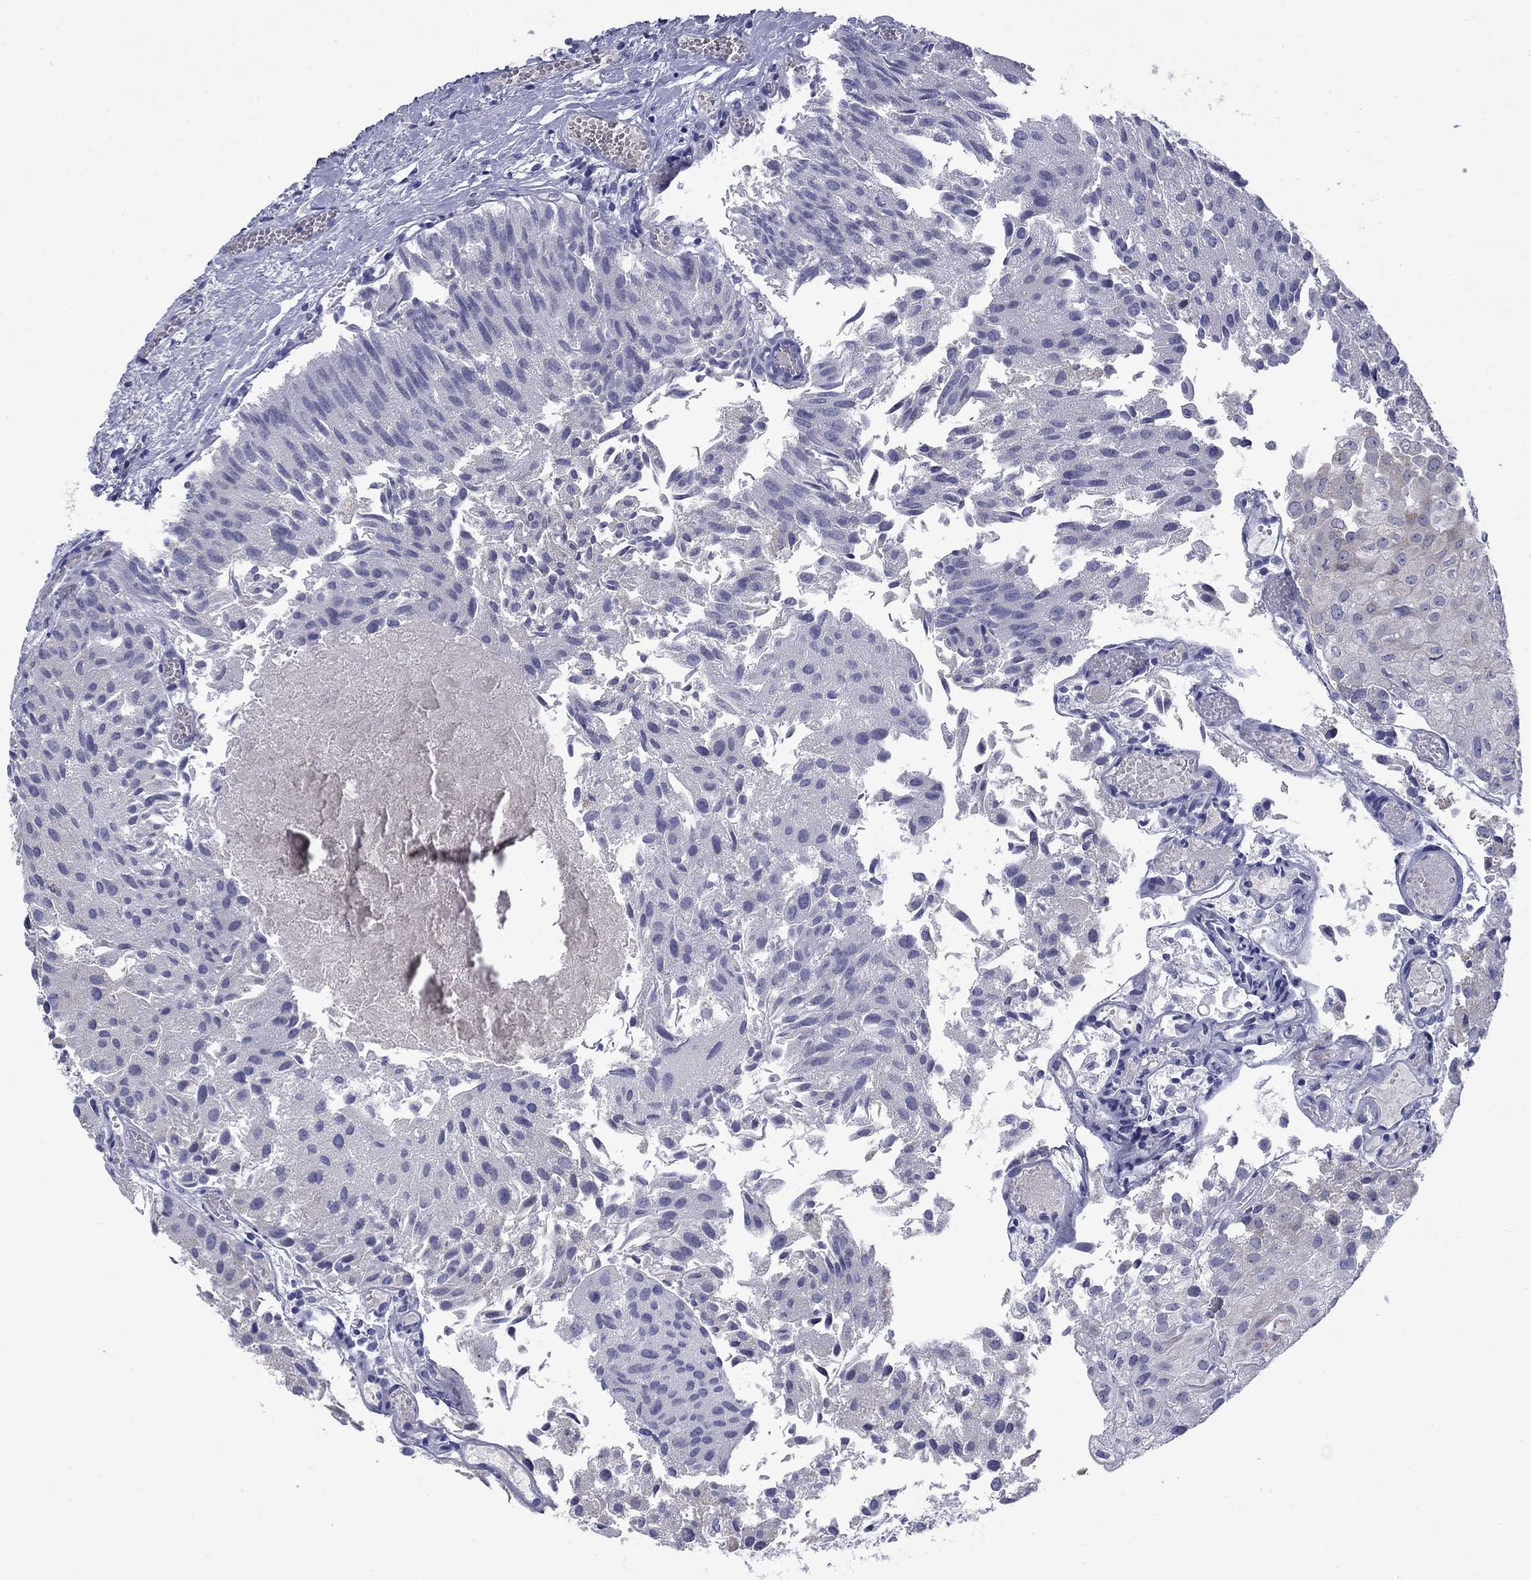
{"staining": {"intensity": "negative", "quantity": "none", "location": "none"}, "tissue": "urothelial cancer", "cell_type": "Tumor cells", "image_type": "cancer", "snomed": [{"axis": "morphology", "description": "Urothelial carcinoma, Low grade"}, {"axis": "topography", "description": "Urinary bladder"}], "caption": "This is an immunohistochemistry histopathology image of human urothelial carcinoma (low-grade). There is no expression in tumor cells.", "gene": "NSMF", "patient": {"sex": "female", "age": 78}}